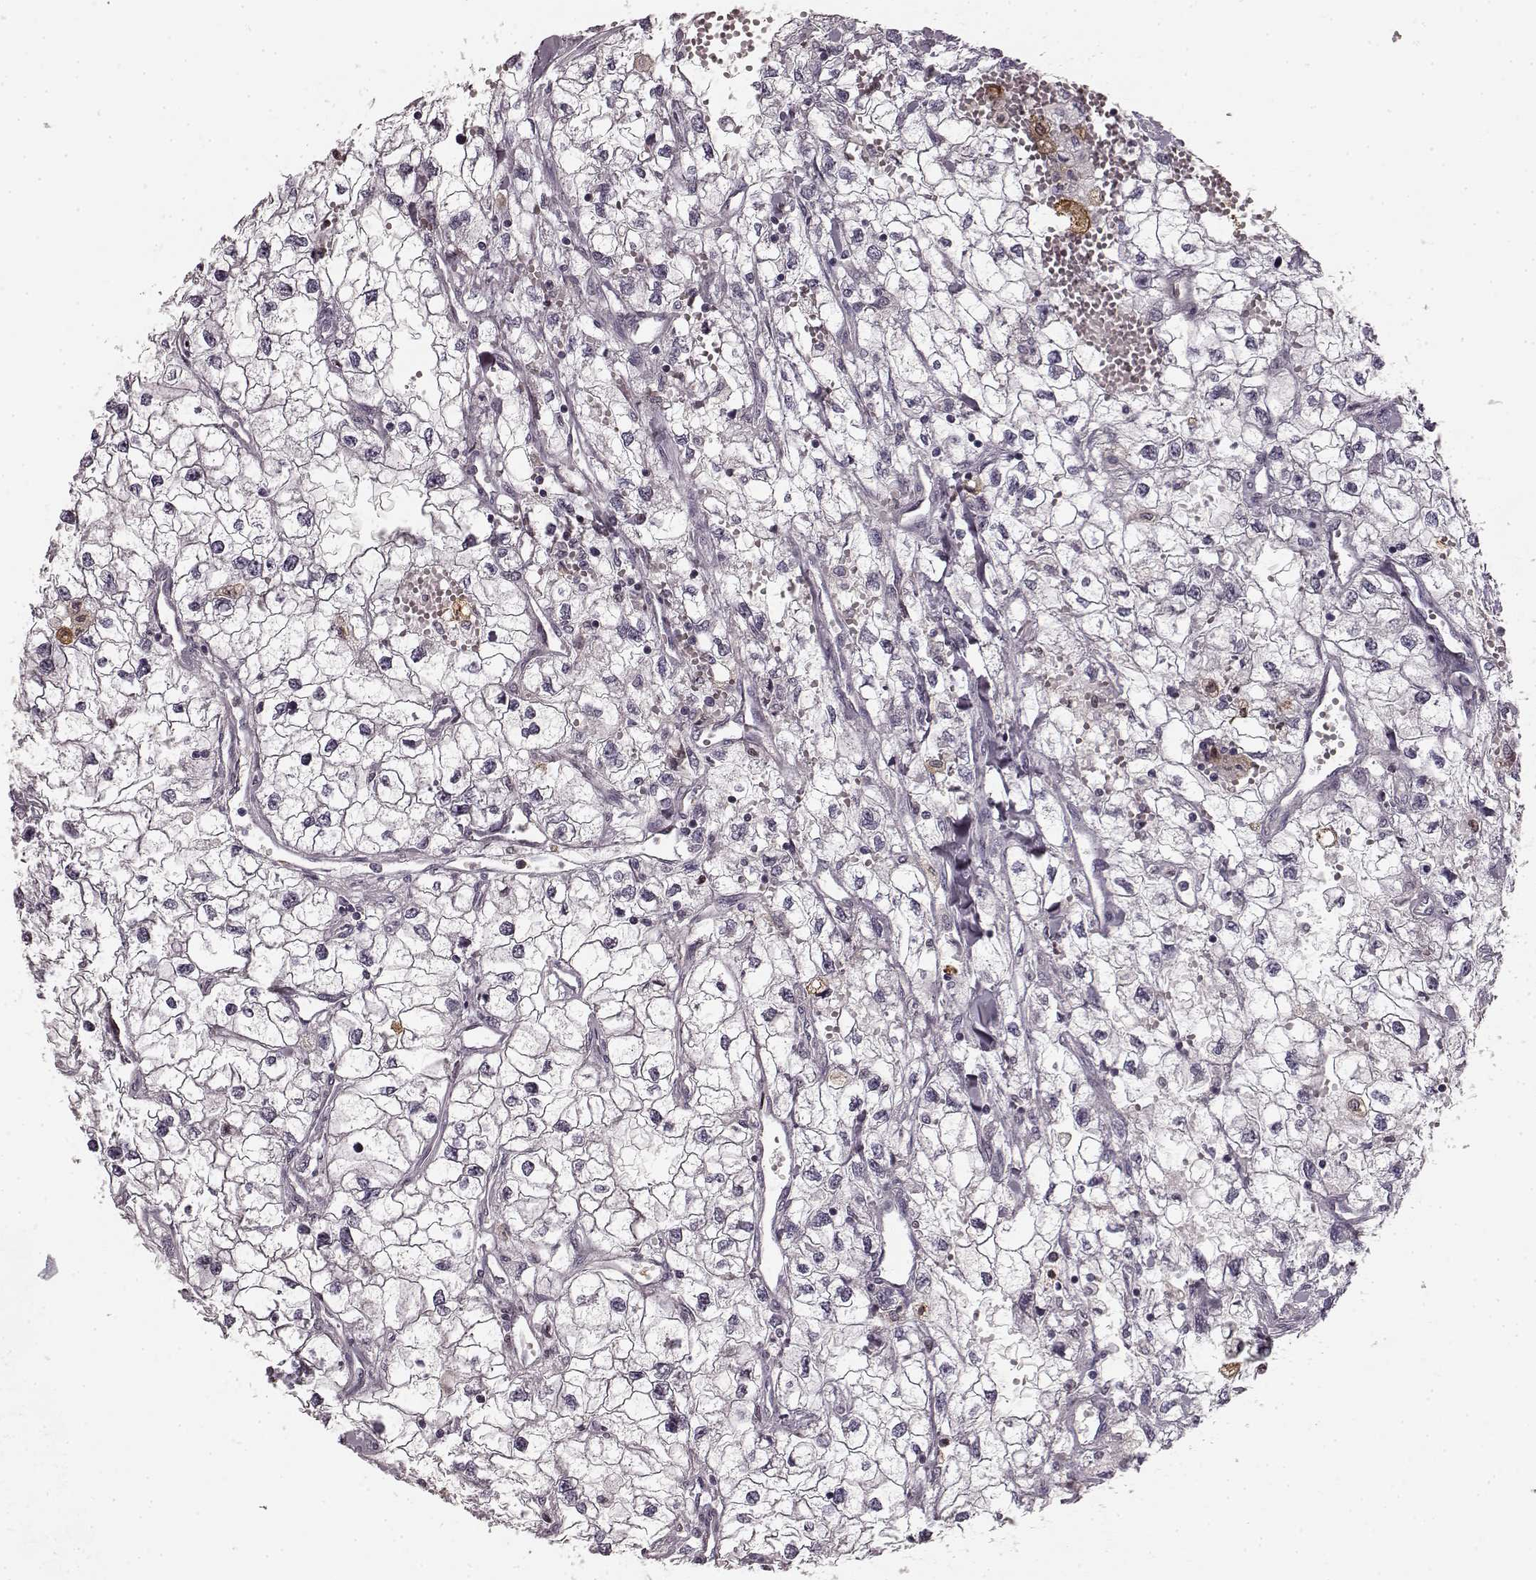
{"staining": {"intensity": "negative", "quantity": "none", "location": "none"}, "tissue": "renal cancer", "cell_type": "Tumor cells", "image_type": "cancer", "snomed": [{"axis": "morphology", "description": "Adenocarcinoma, NOS"}, {"axis": "topography", "description": "Kidney"}], "caption": "The micrograph shows no significant expression in tumor cells of adenocarcinoma (renal).", "gene": "CHIT1", "patient": {"sex": "male", "age": 59}}